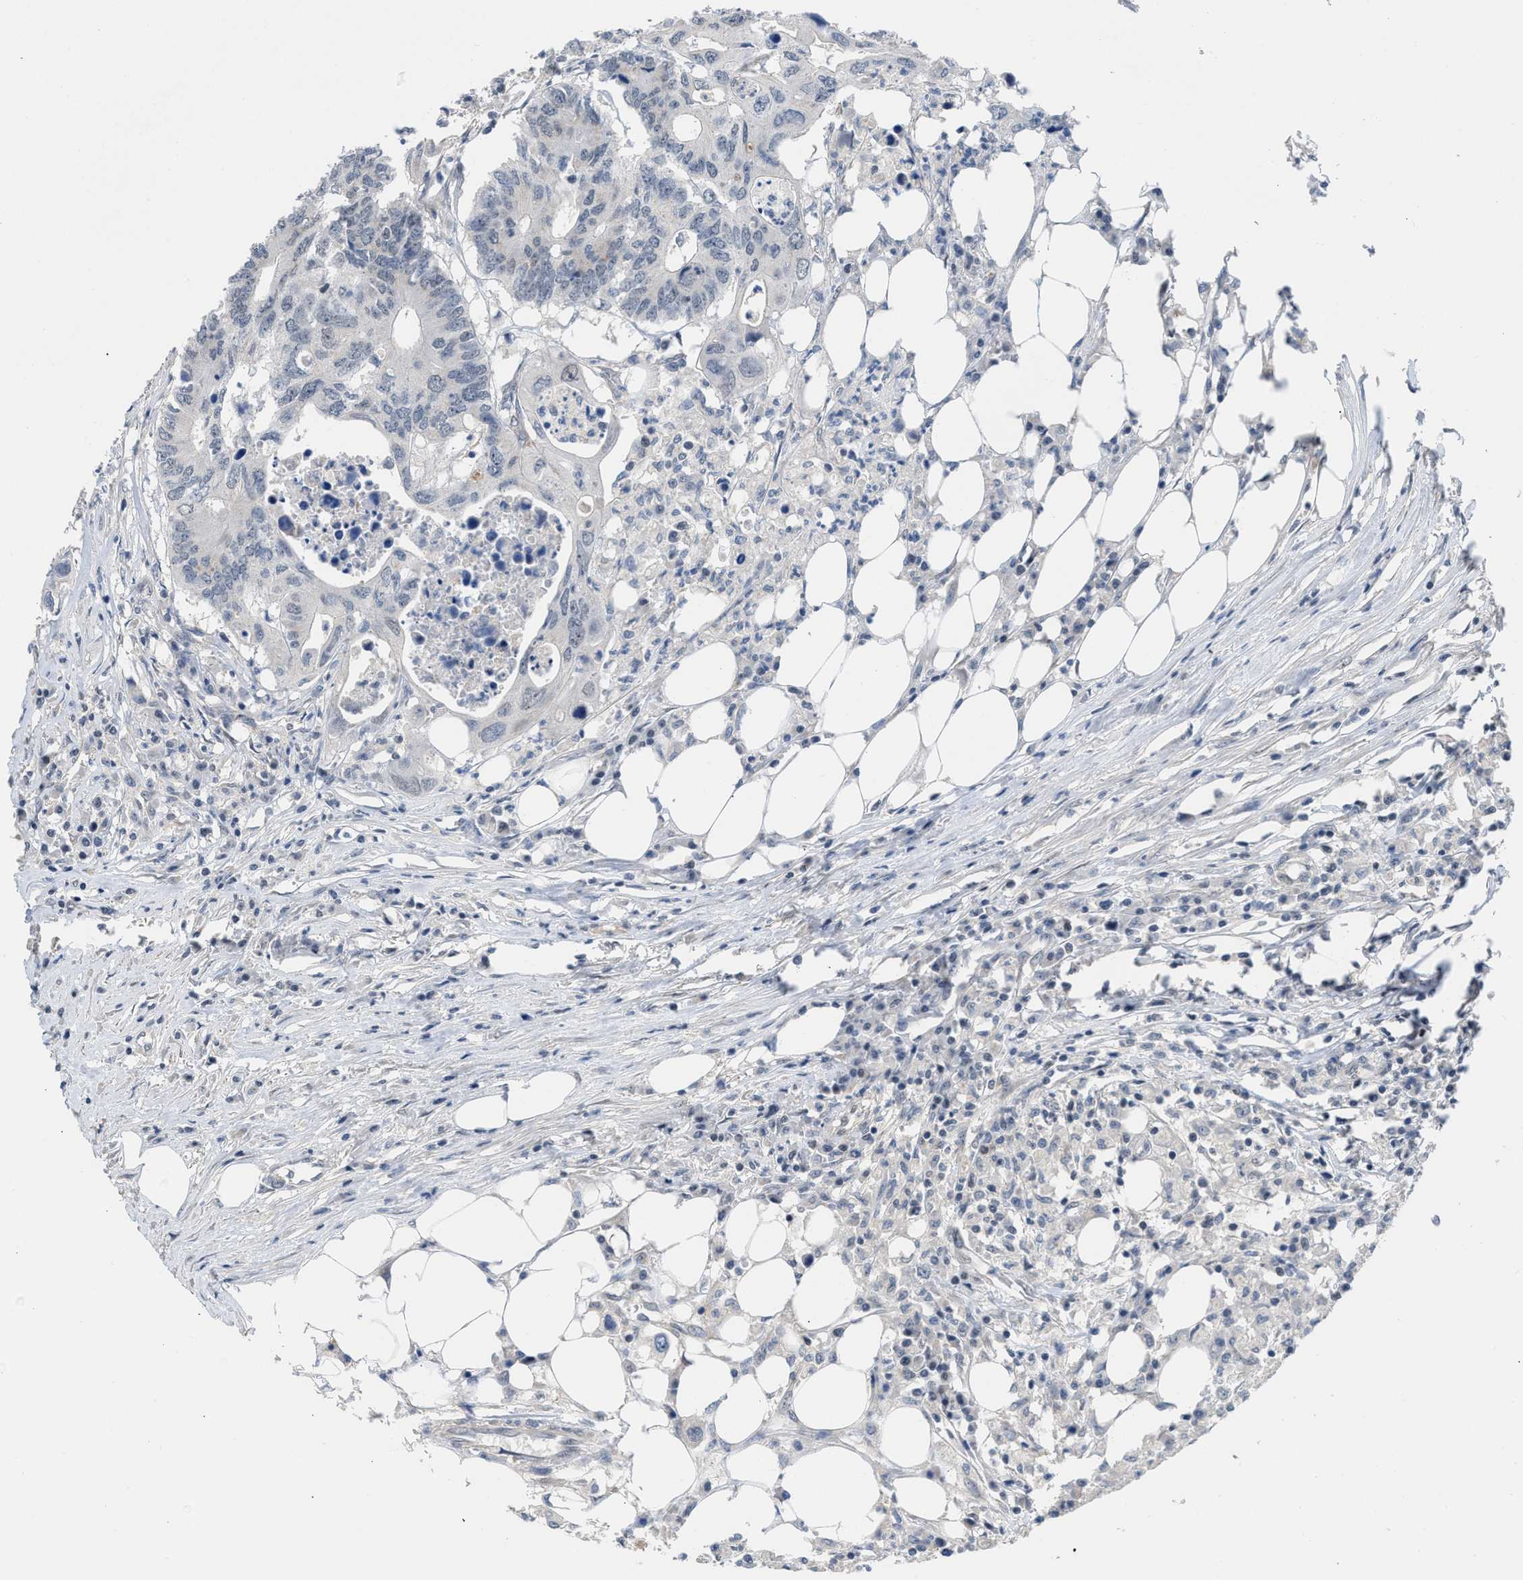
{"staining": {"intensity": "negative", "quantity": "none", "location": "none"}, "tissue": "colorectal cancer", "cell_type": "Tumor cells", "image_type": "cancer", "snomed": [{"axis": "morphology", "description": "Adenocarcinoma, NOS"}, {"axis": "topography", "description": "Colon"}], "caption": "IHC of adenocarcinoma (colorectal) exhibits no positivity in tumor cells. Brightfield microscopy of immunohistochemistry stained with DAB (brown) and hematoxylin (blue), captured at high magnification.", "gene": "TERF2IP", "patient": {"sex": "male", "age": 71}}